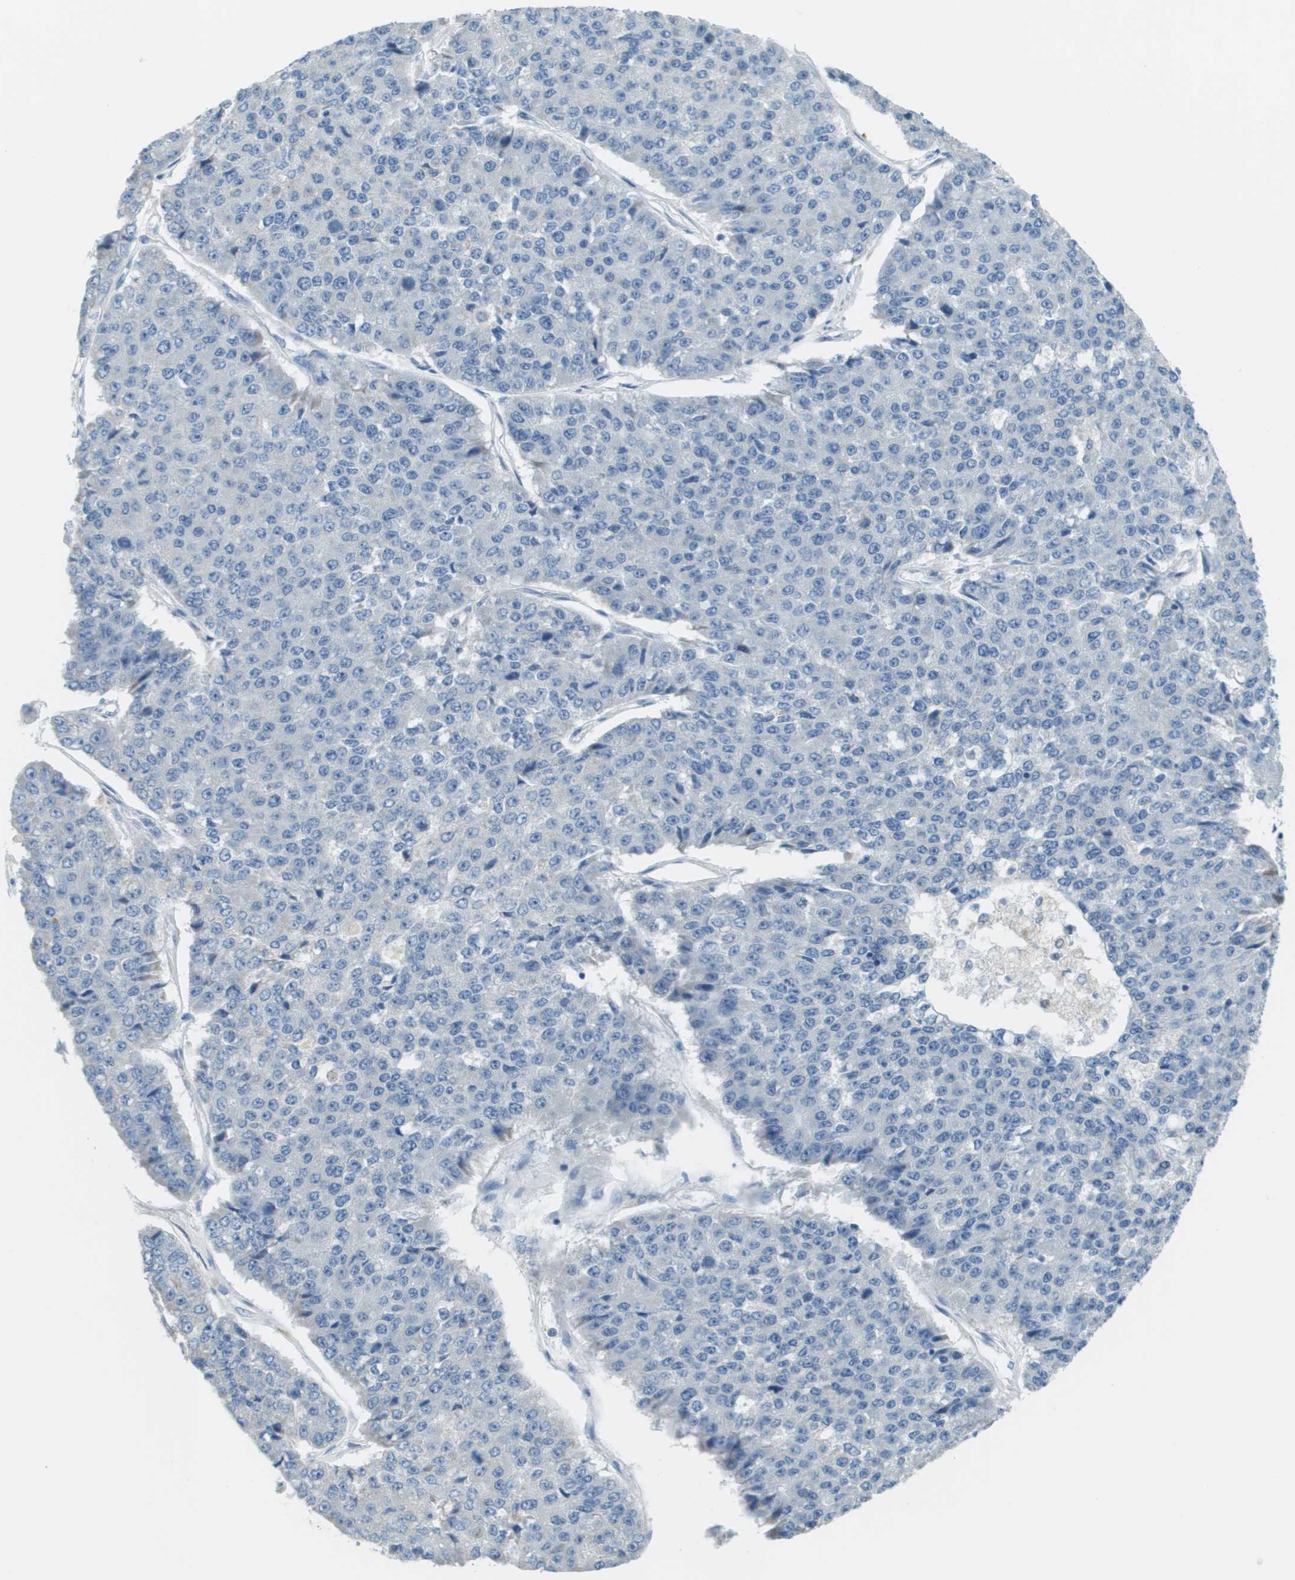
{"staining": {"intensity": "negative", "quantity": "none", "location": "none"}, "tissue": "pancreatic cancer", "cell_type": "Tumor cells", "image_type": "cancer", "snomed": [{"axis": "morphology", "description": "Adenocarcinoma, NOS"}, {"axis": "topography", "description": "Pancreas"}], "caption": "Immunohistochemistry of human pancreatic adenocarcinoma shows no positivity in tumor cells.", "gene": "PTGDR2", "patient": {"sex": "male", "age": 50}}